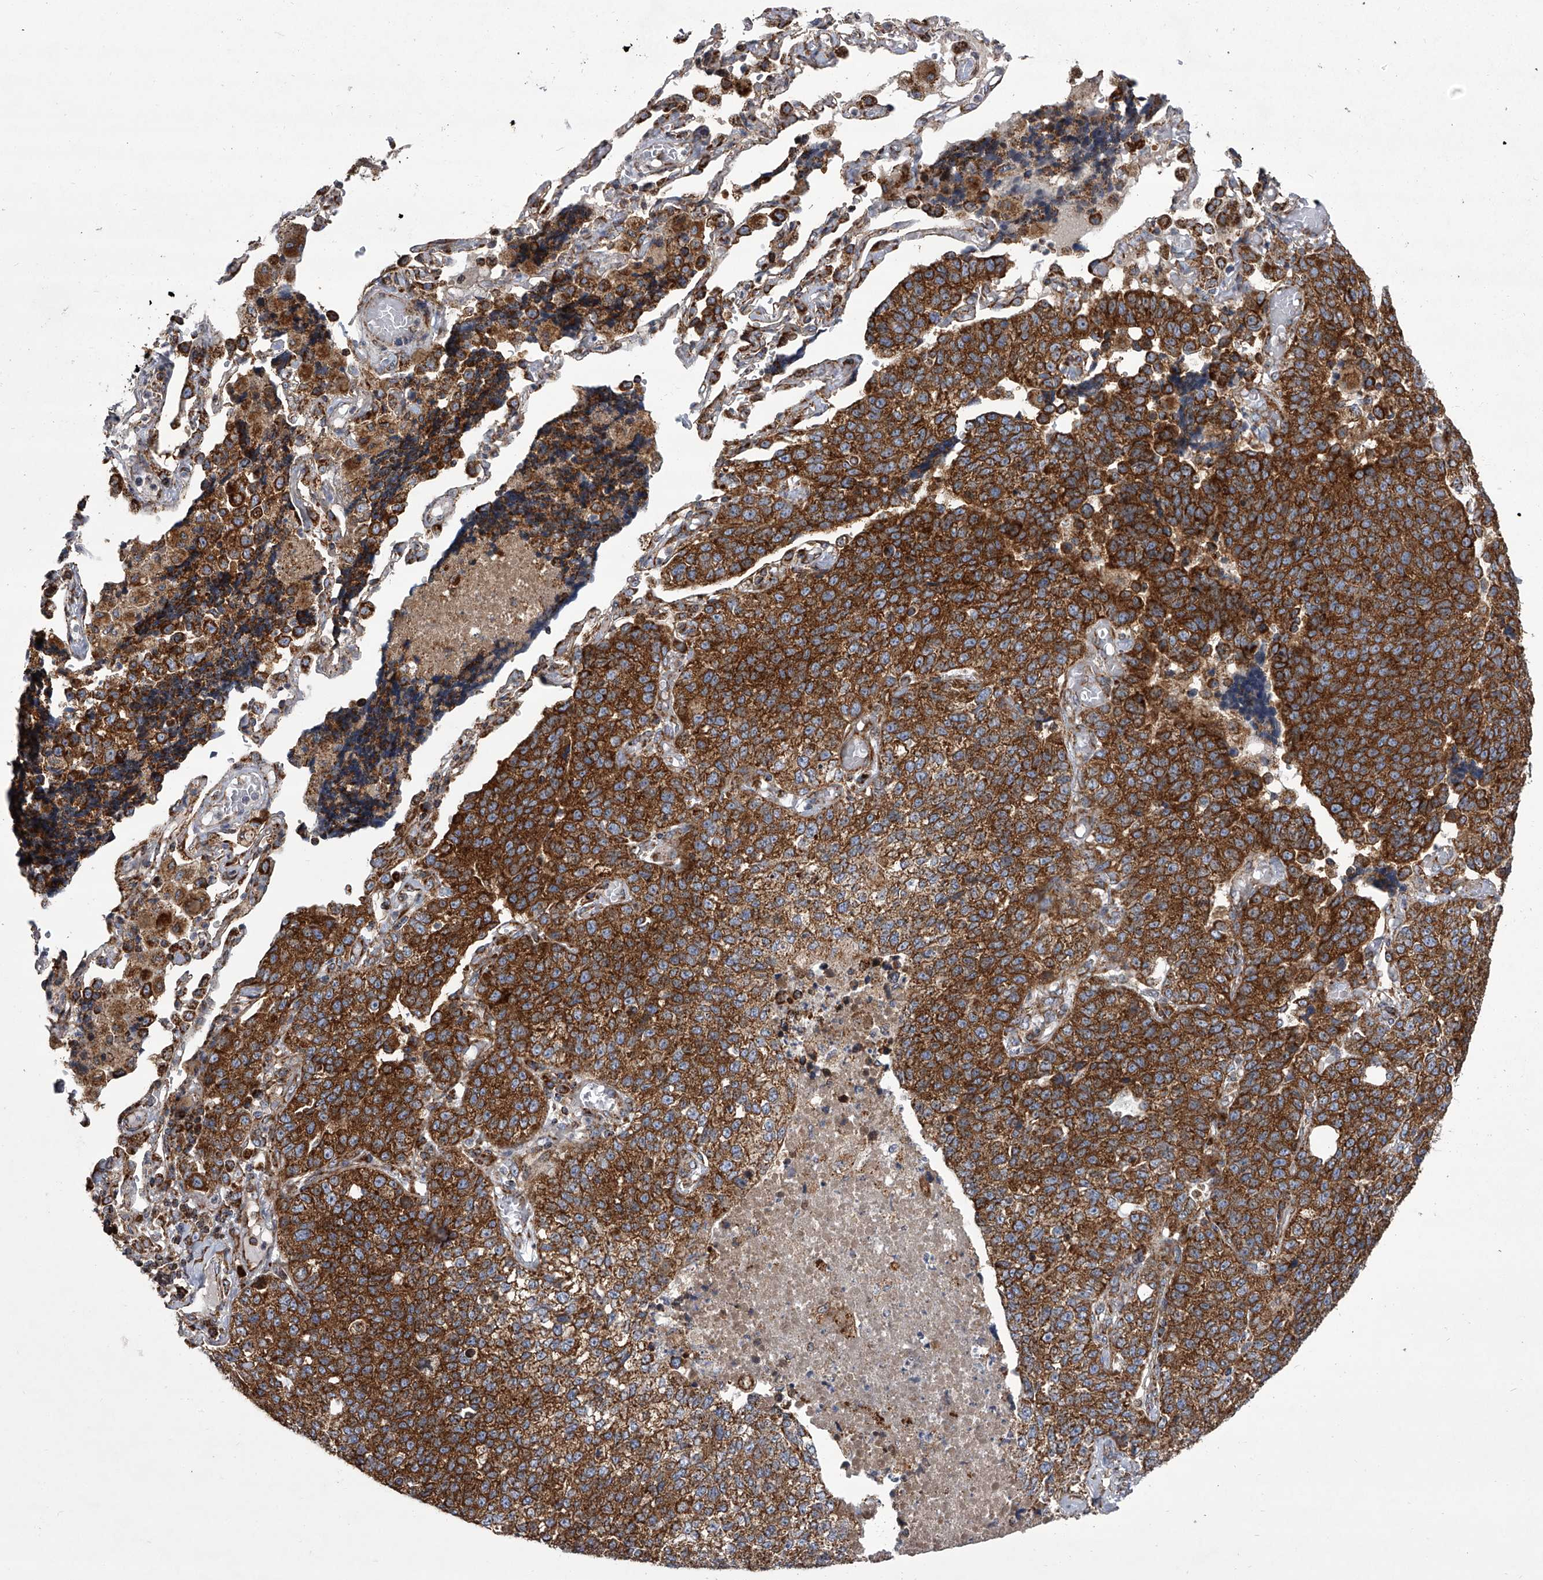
{"staining": {"intensity": "strong", "quantity": ">75%", "location": "cytoplasmic/membranous"}, "tissue": "lung cancer", "cell_type": "Tumor cells", "image_type": "cancer", "snomed": [{"axis": "morphology", "description": "Adenocarcinoma, NOS"}, {"axis": "topography", "description": "Lung"}], "caption": "Protein staining of lung cancer tissue reveals strong cytoplasmic/membranous expression in about >75% of tumor cells.", "gene": "ZC3H15", "patient": {"sex": "male", "age": 49}}